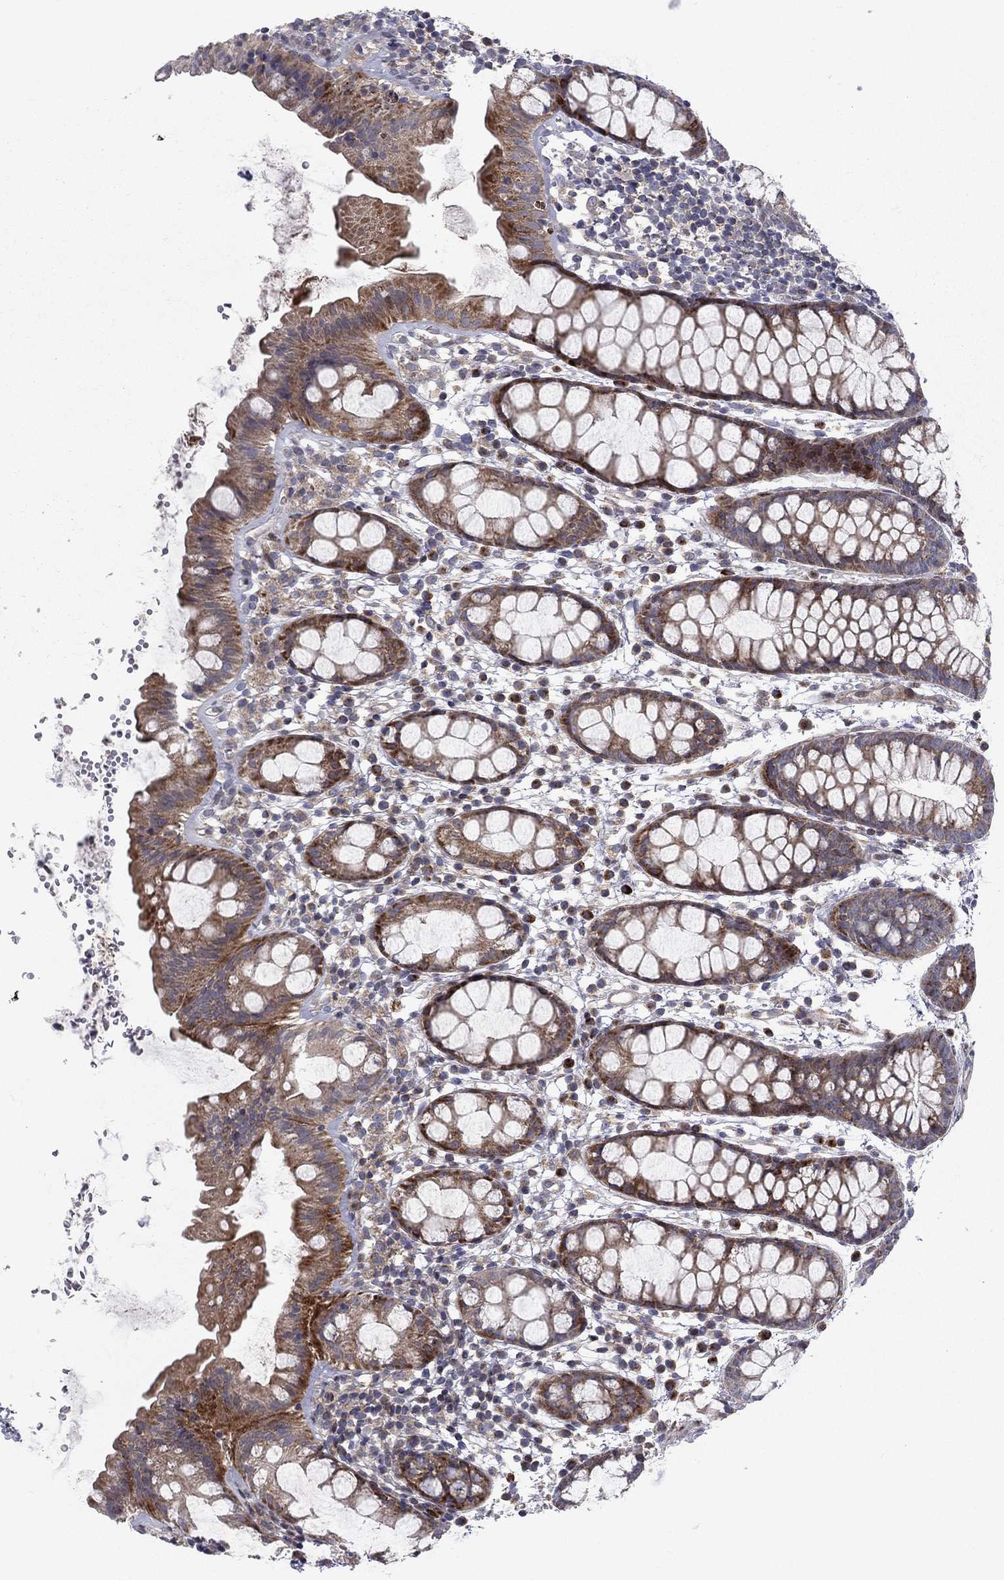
{"staining": {"intensity": "moderate", "quantity": ">75%", "location": "cytoplasmic/membranous"}, "tissue": "rectum", "cell_type": "Glandular cells", "image_type": "normal", "snomed": [{"axis": "morphology", "description": "Normal tissue, NOS"}, {"axis": "topography", "description": "Rectum"}], "caption": "Normal rectum was stained to show a protein in brown. There is medium levels of moderate cytoplasmic/membranous positivity in approximately >75% of glandular cells.", "gene": "MIOS", "patient": {"sex": "male", "age": 57}}